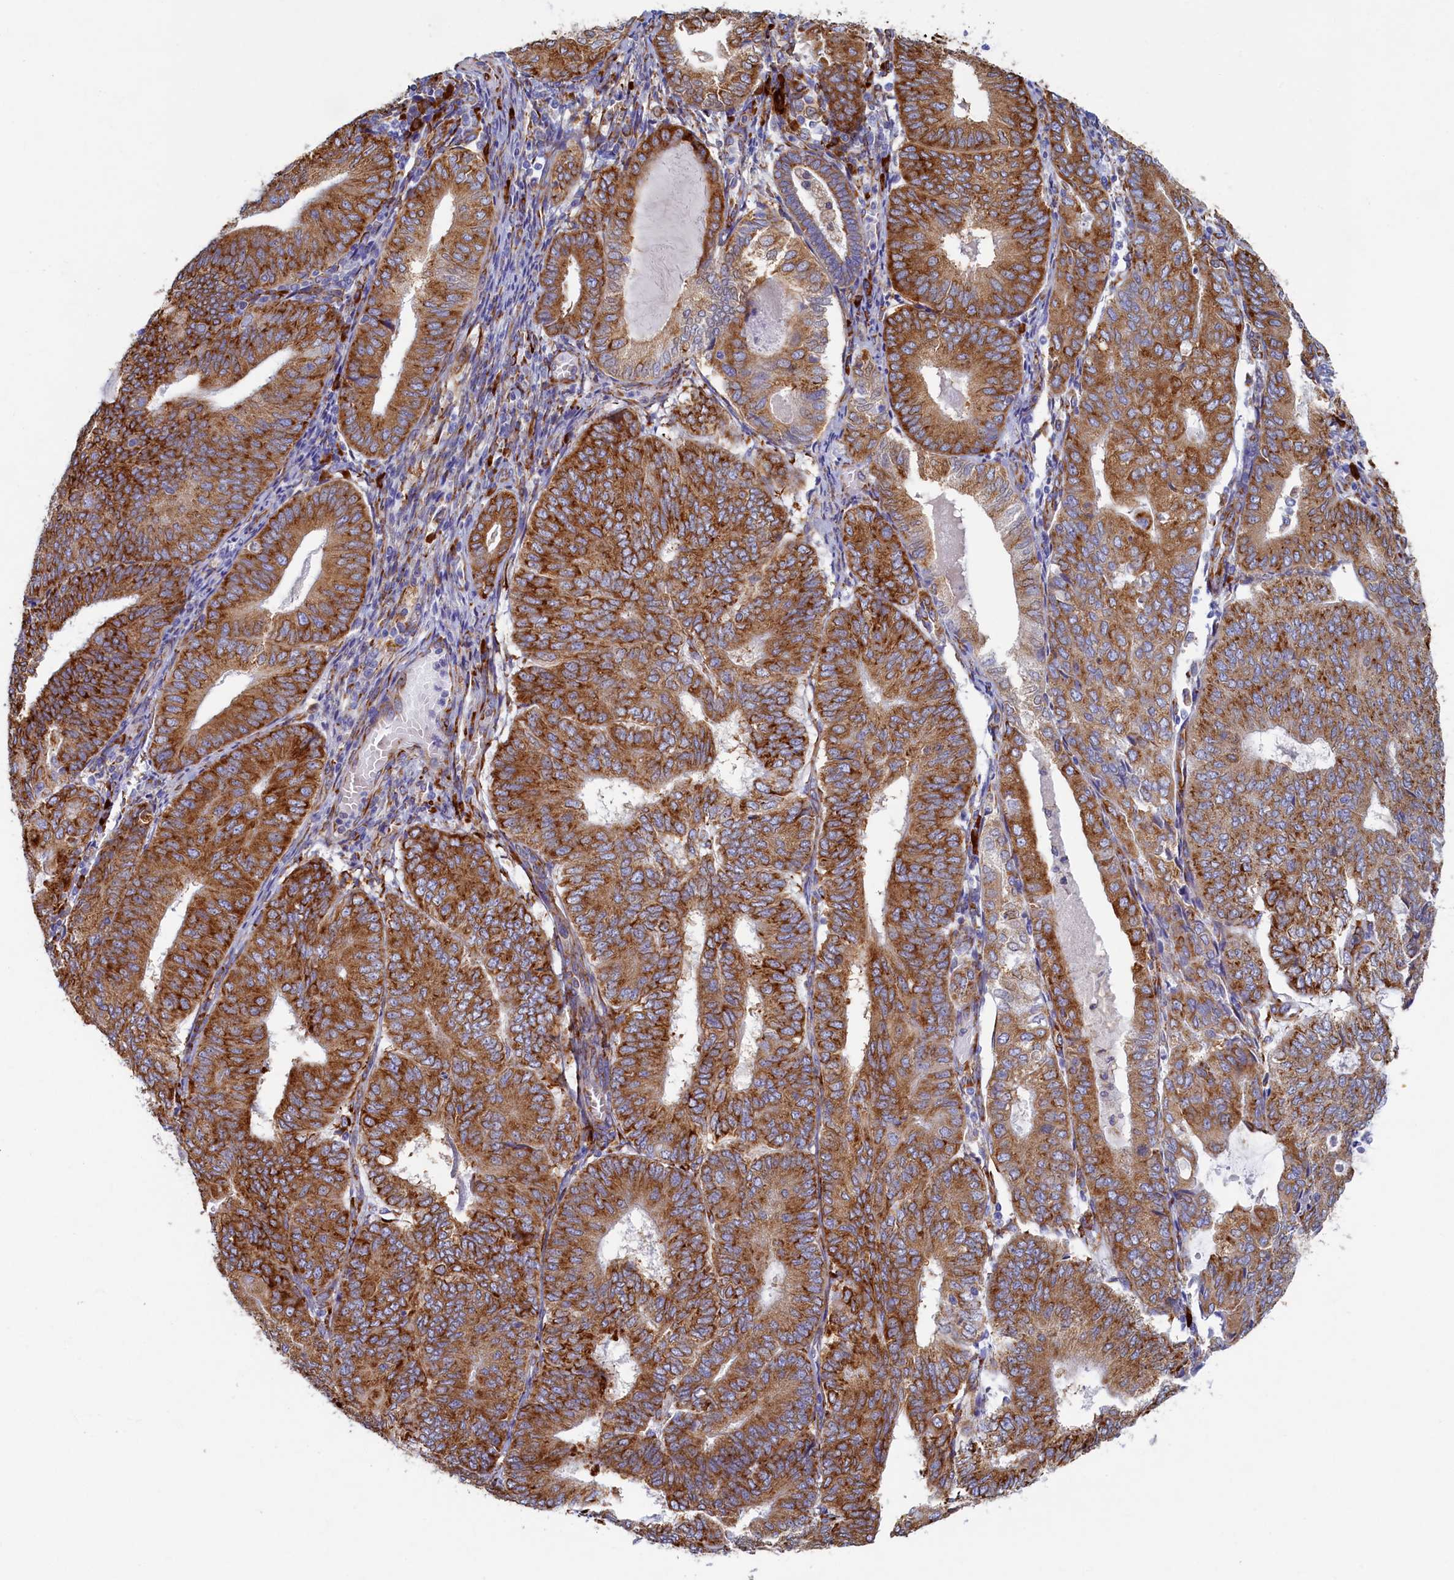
{"staining": {"intensity": "strong", "quantity": ">75%", "location": "cytoplasmic/membranous"}, "tissue": "endometrial cancer", "cell_type": "Tumor cells", "image_type": "cancer", "snomed": [{"axis": "morphology", "description": "Adenocarcinoma, NOS"}, {"axis": "topography", "description": "Endometrium"}], "caption": "Endometrial cancer stained with DAB immunohistochemistry demonstrates high levels of strong cytoplasmic/membranous staining in approximately >75% of tumor cells.", "gene": "TMEM18", "patient": {"sex": "female", "age": 81}}